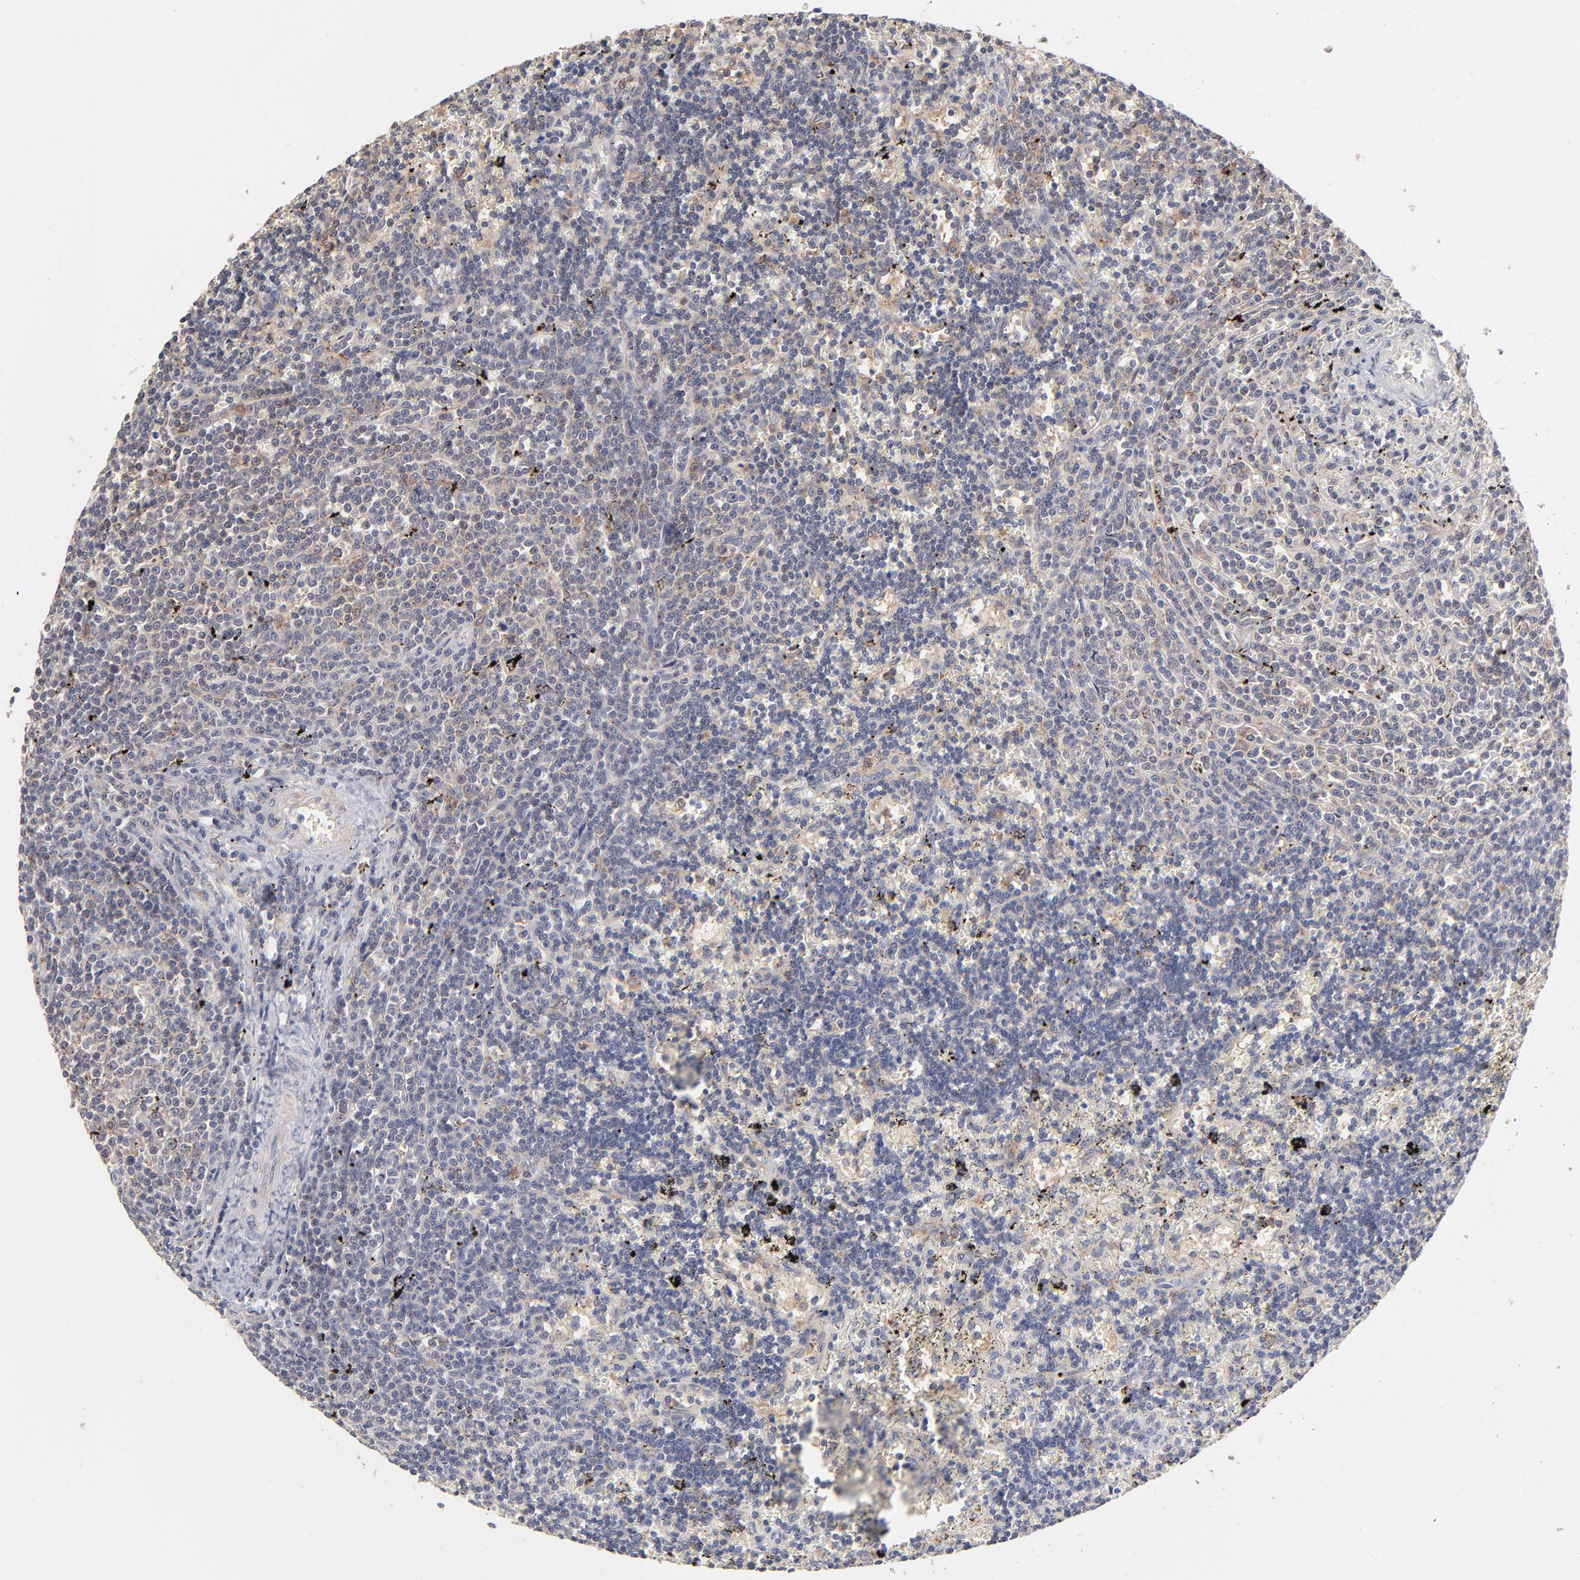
{"staining": {"intensity": "negative", "quantity": "none", "location": "none"}, "tissue": "lymphoma", "cell_type": "Tumor cells", "image_type": "cancer", "snomed": [{"axis": "morphology", "description": "Malignant lymphoma, non-Hodgkin's type, Low grade"}, {"axis": "topography", "description": "Spleen"}], "caption": "This is an immunohistochemistry image of low-grade malignant lymphoma, non-Hodgkin's type. There is no positivity in tumor cells.", "gene": "IVNS1ABP", "patient": {"sex": "male", "age": 60}}